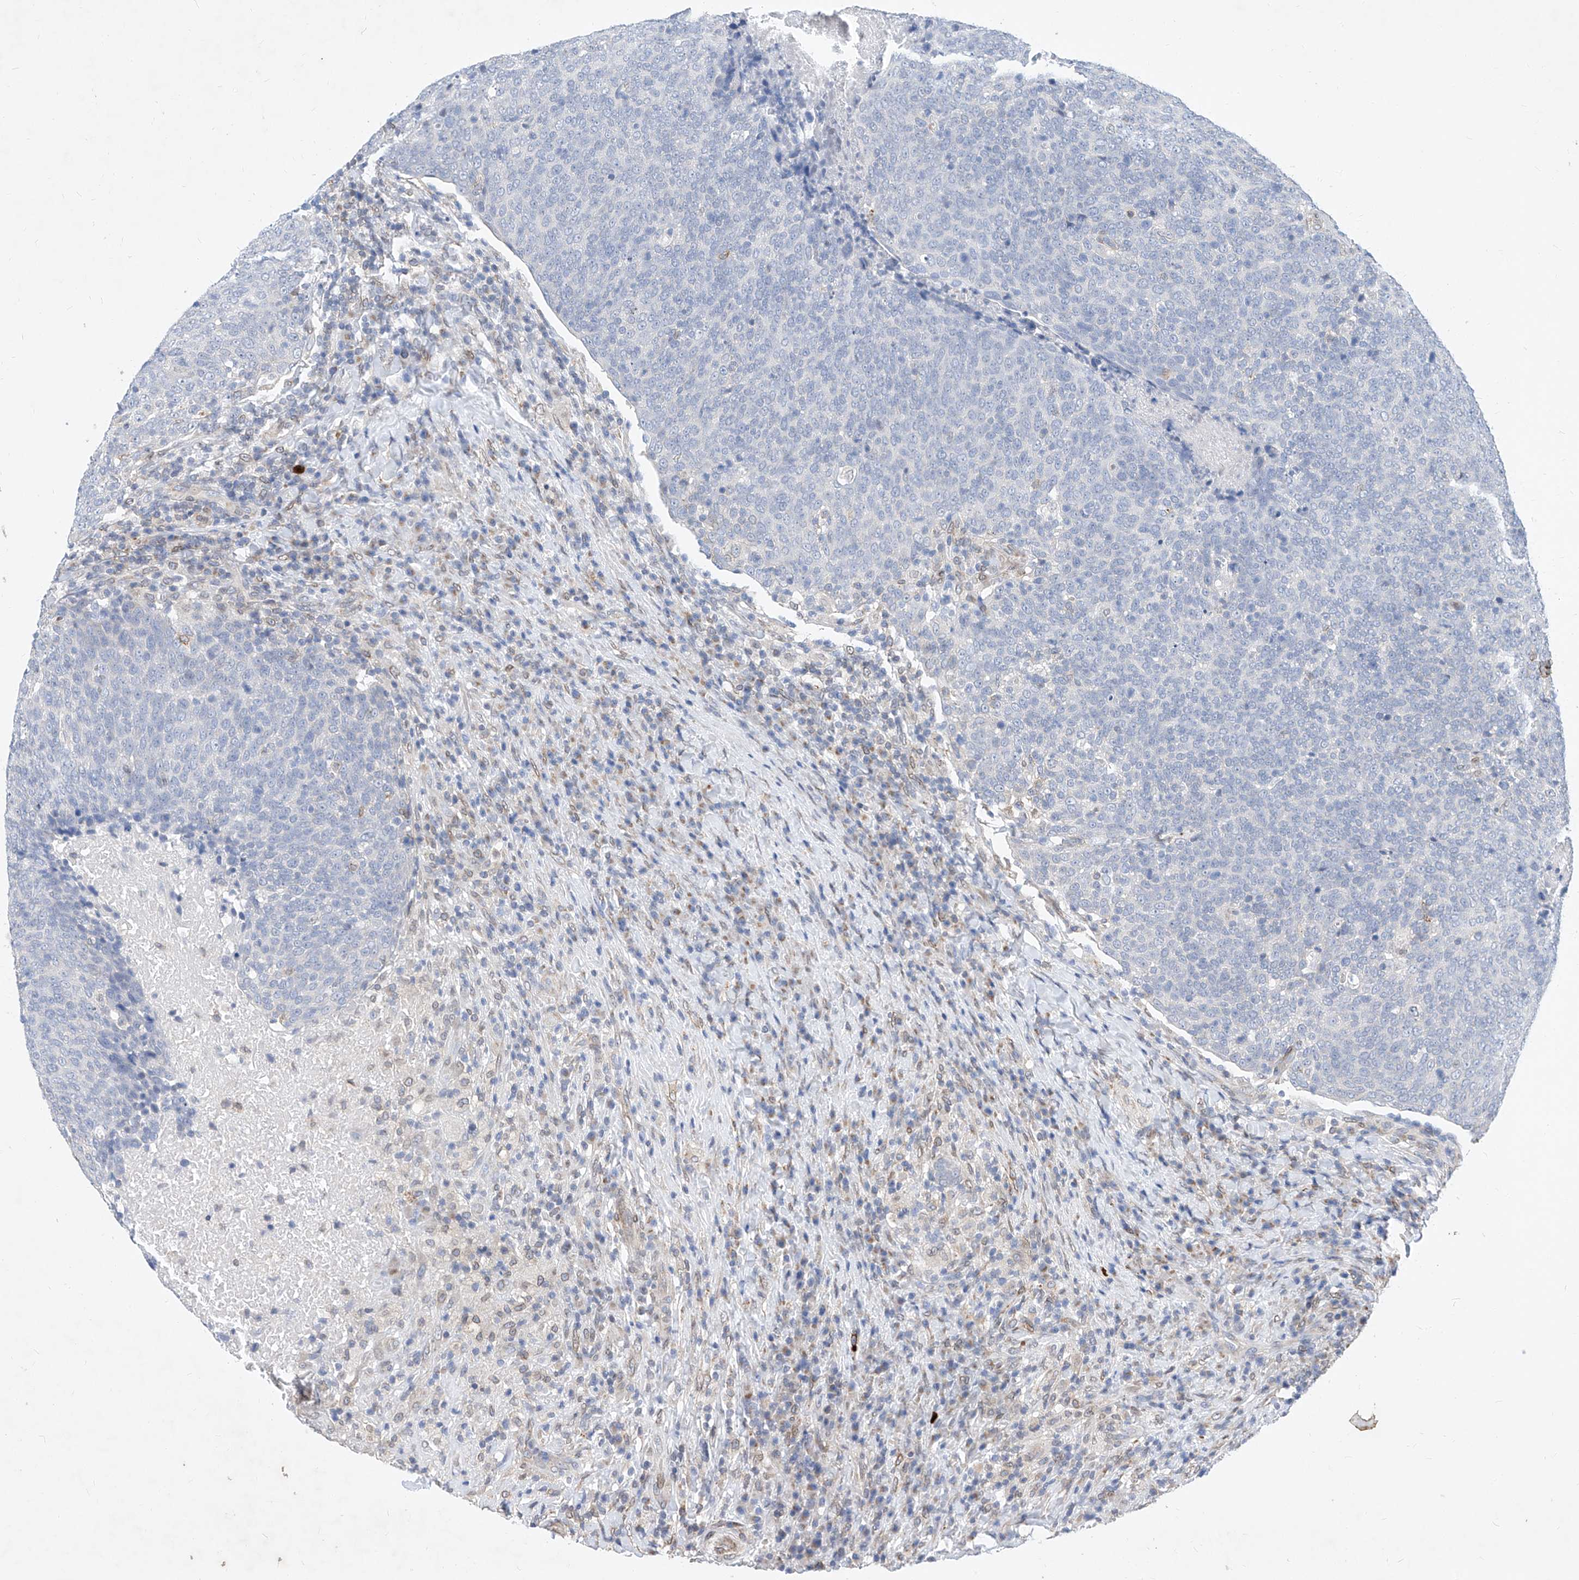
{"staining": {"intensity": "negative", "quantity": "none", "location": "none"}, "tissue": "head and neck cancer", "cell_type": "Tumor cells", "image_type": "cancer", "snomed": [{"axis": "morphology", "description": "Squamous cell carcinoma, NOS"}, {"axis": "morphology", "description": "Squamous cell carcinoma, metastatic, NOS"}, {"axis": "topography", "description": "Lymph node"}, {"axis": "topography", "description": "Head-Neck"}], "caption": "Immunohistochemical staining of human squamous cell carcinoma (head and neck) reveals no significant expression in tumor cells. (Stains: DAB IHC with hematoxylin counter stain, Microscopy: brightfield microscopy at high magnification).", "gene": "MX2", "patient": {"sex": "male", "age": 62}}